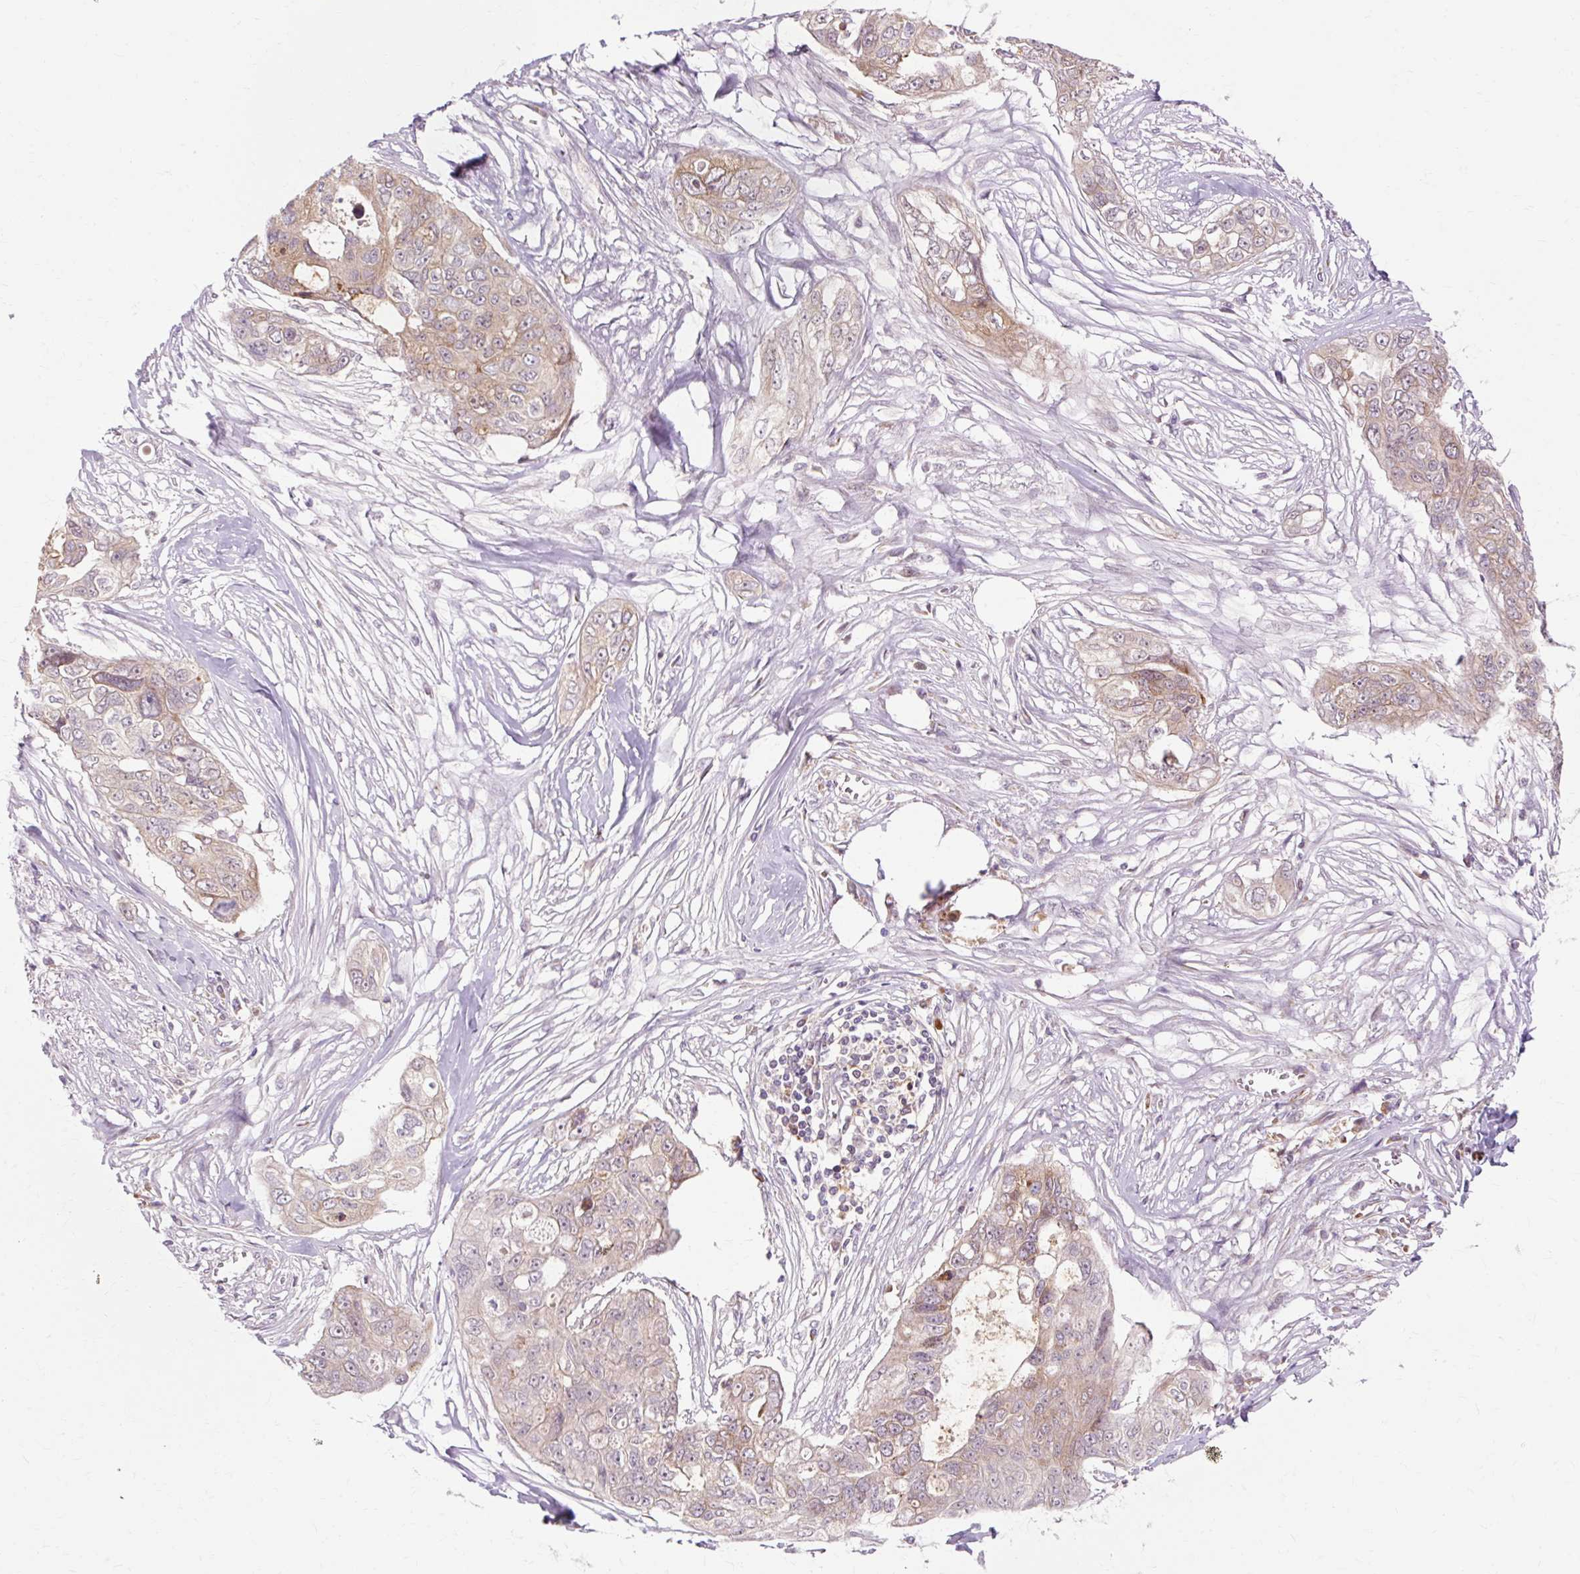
{"staining": {"intensity": "moderate", "quantity": "25%-75%", "location": "cytoplasmic/membranous"}, "tissue": "ovarian cancer", "cell_type": "Tumor cells", "image_type": "cancer", "snomed": [{"axis": "morphology", "description": "Carcinoma, endometroid"}, {"axis": "topography", "description": "Ovary"}], "caption": "Ovarian endometroid carcinoma stained with a brown dye reveals moderate cytoplasmic/membranous positive staining in approximately 25%-75% of tumor cells.", "gene": "GEMIN2", "patient": {"sex": "female", "age": 70}}